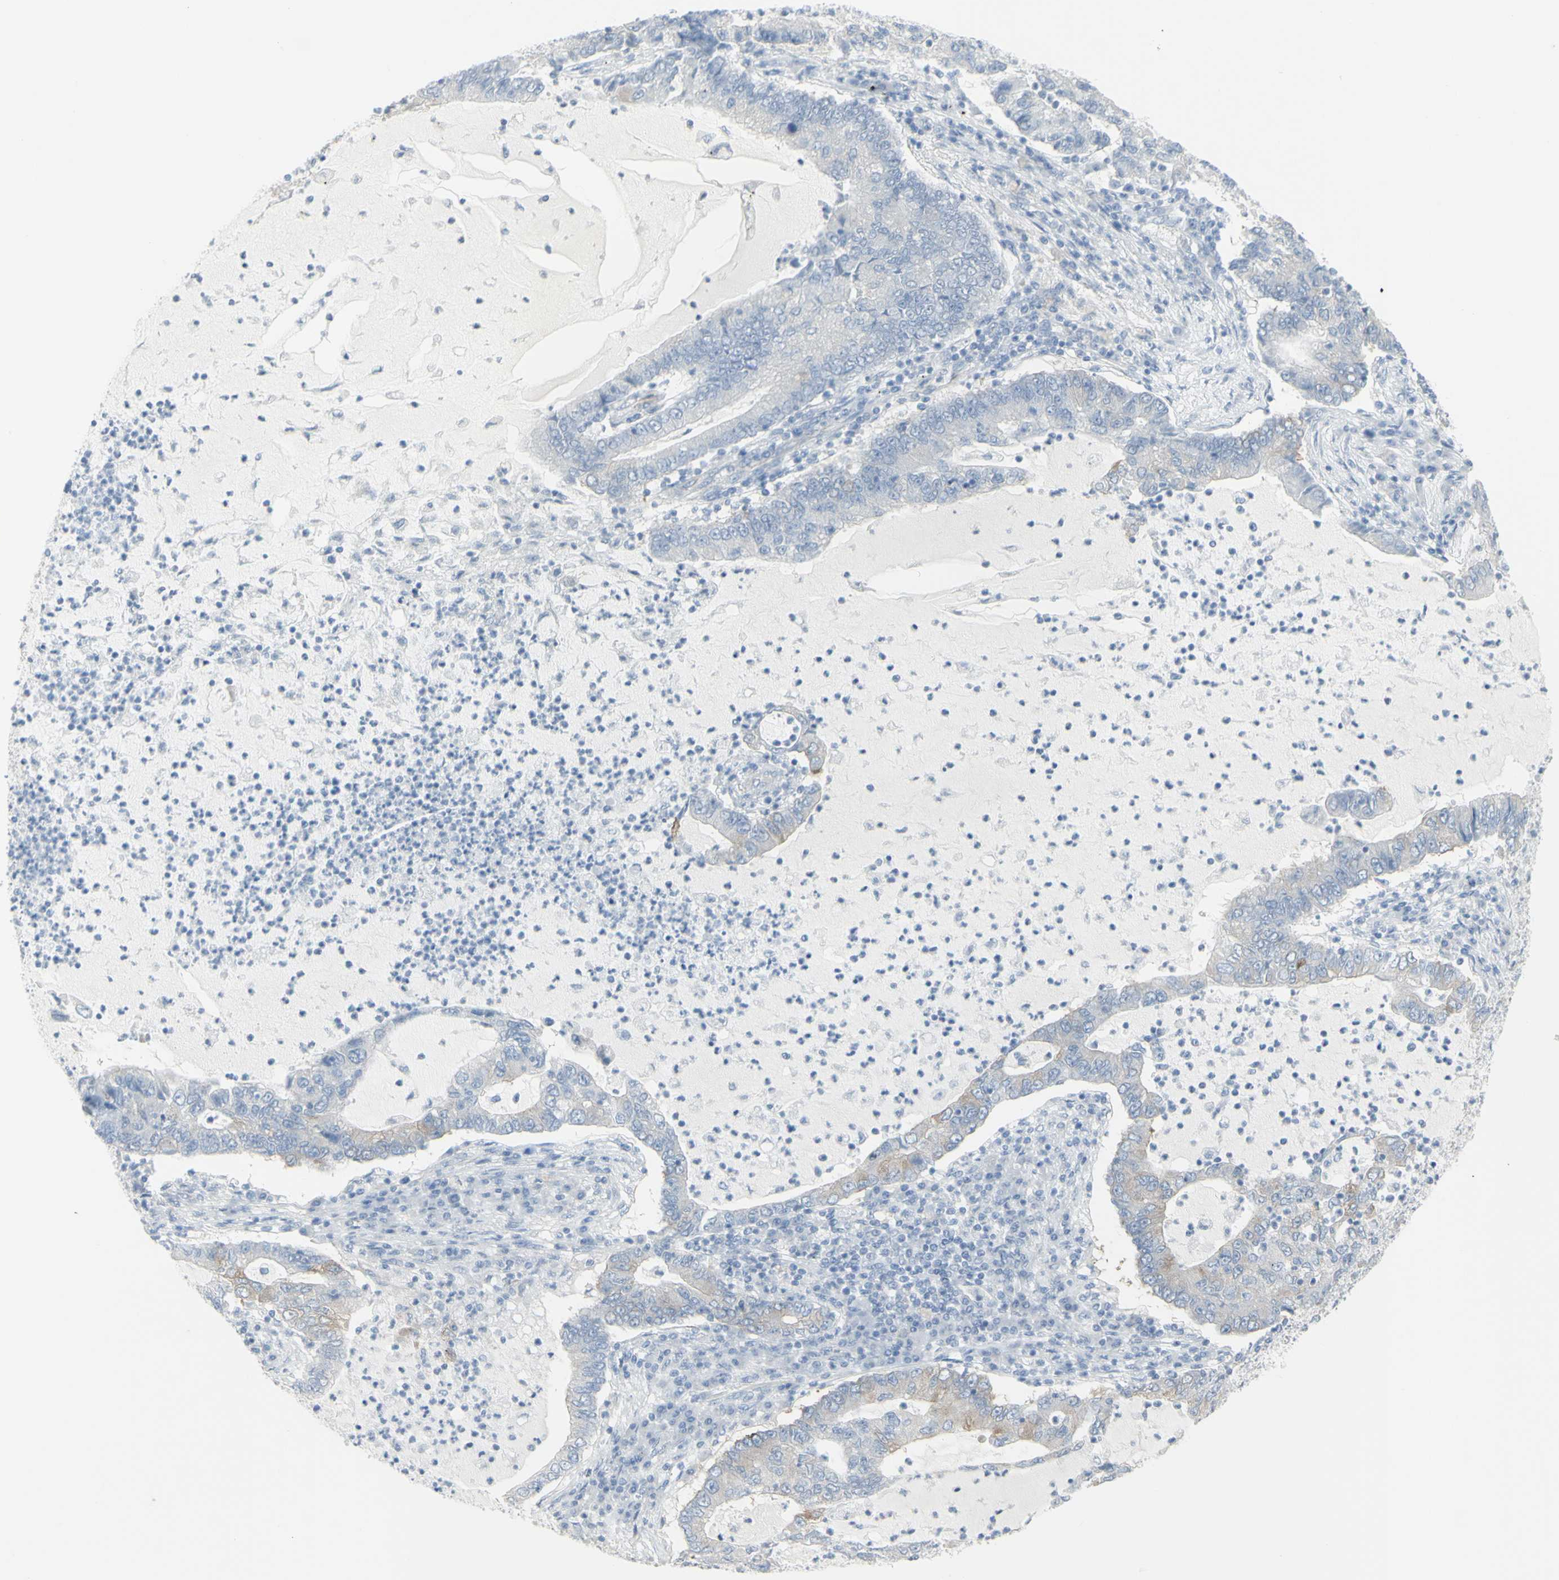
{"staining": {"intensity": "weak", "quantity": "<25%", "location": "cytoplasmic/membranous"}, "tissue": "lung cancer", "cell_type": "Tumor cells", "image_type": "cancer", "snomed": [{"axis": "morphology", "description": "Adenocarcinoma, NOS"}, {"axis": "topography", "description": "Lung"}], "caption": "Protein analysis of adenocarcinoma (lung) shows no significant expression in tumor cells. (DAB (3,3'-diaminobenzidine) IHC, high magnification).", "gene": "ENSG00000198211", "patient": {"sex": "female", "age": 51}}